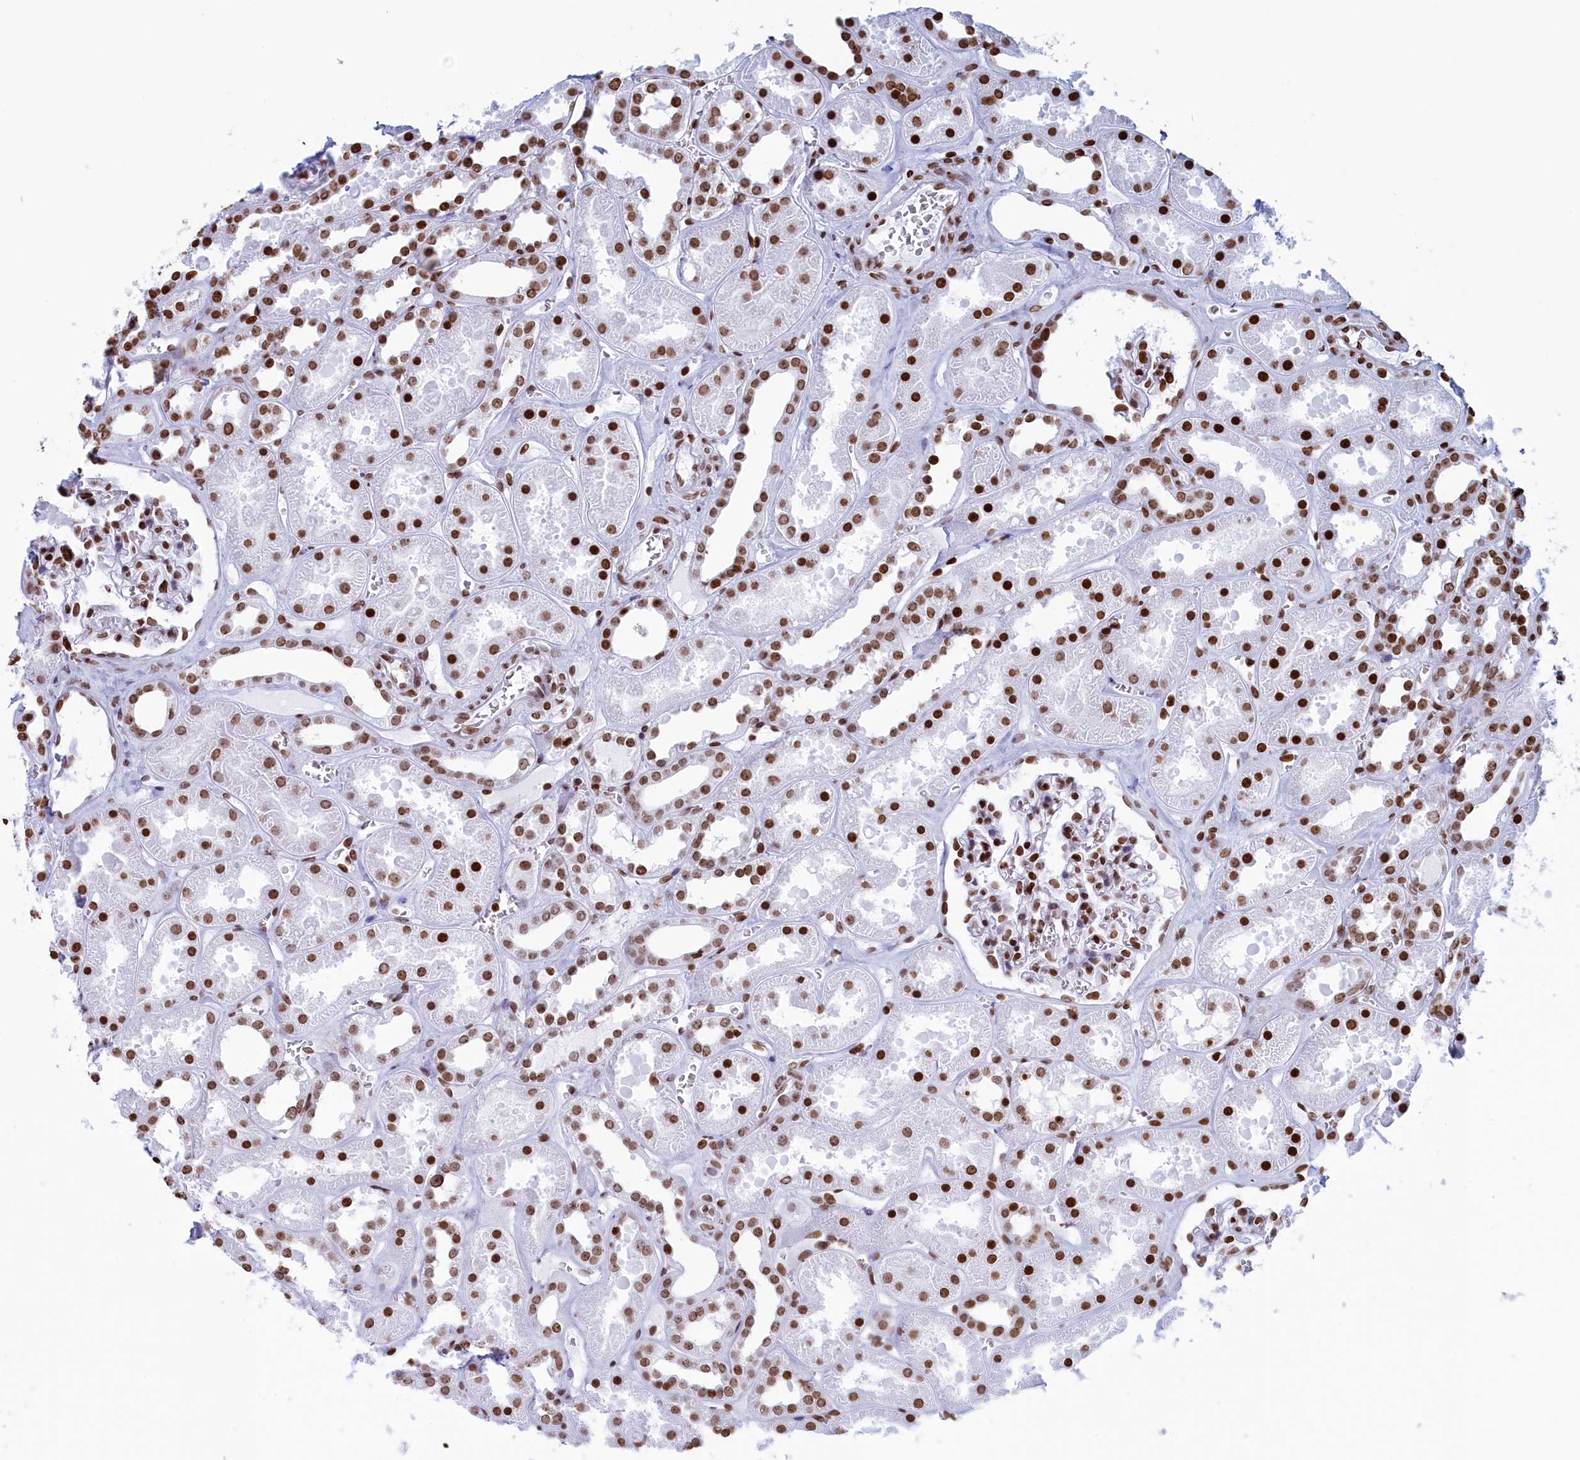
{"staining": {"intensity": "strong", "quantity": "25%-75%", "location": "nuclear"}, "tissue": "kidney", "cell_type": "Cells in glomeruli", "image_type": "normal", "snomed": [{"axis": "morphology", "description": "Normal tissue, NOS"}, {"axis": "topography", "description": "Kidney"}], "caption": "A histopathology image of human kidney stained for a protein displays strong nuclear brown staining in cells in glomeruli. The staining is performed using DAB brown chromogen to label protein expression. The nuclei are counter-stained blue using hematoxylin.", "gene": "APOBEC3A", "patient": {"sex": "female", "age": 41}}